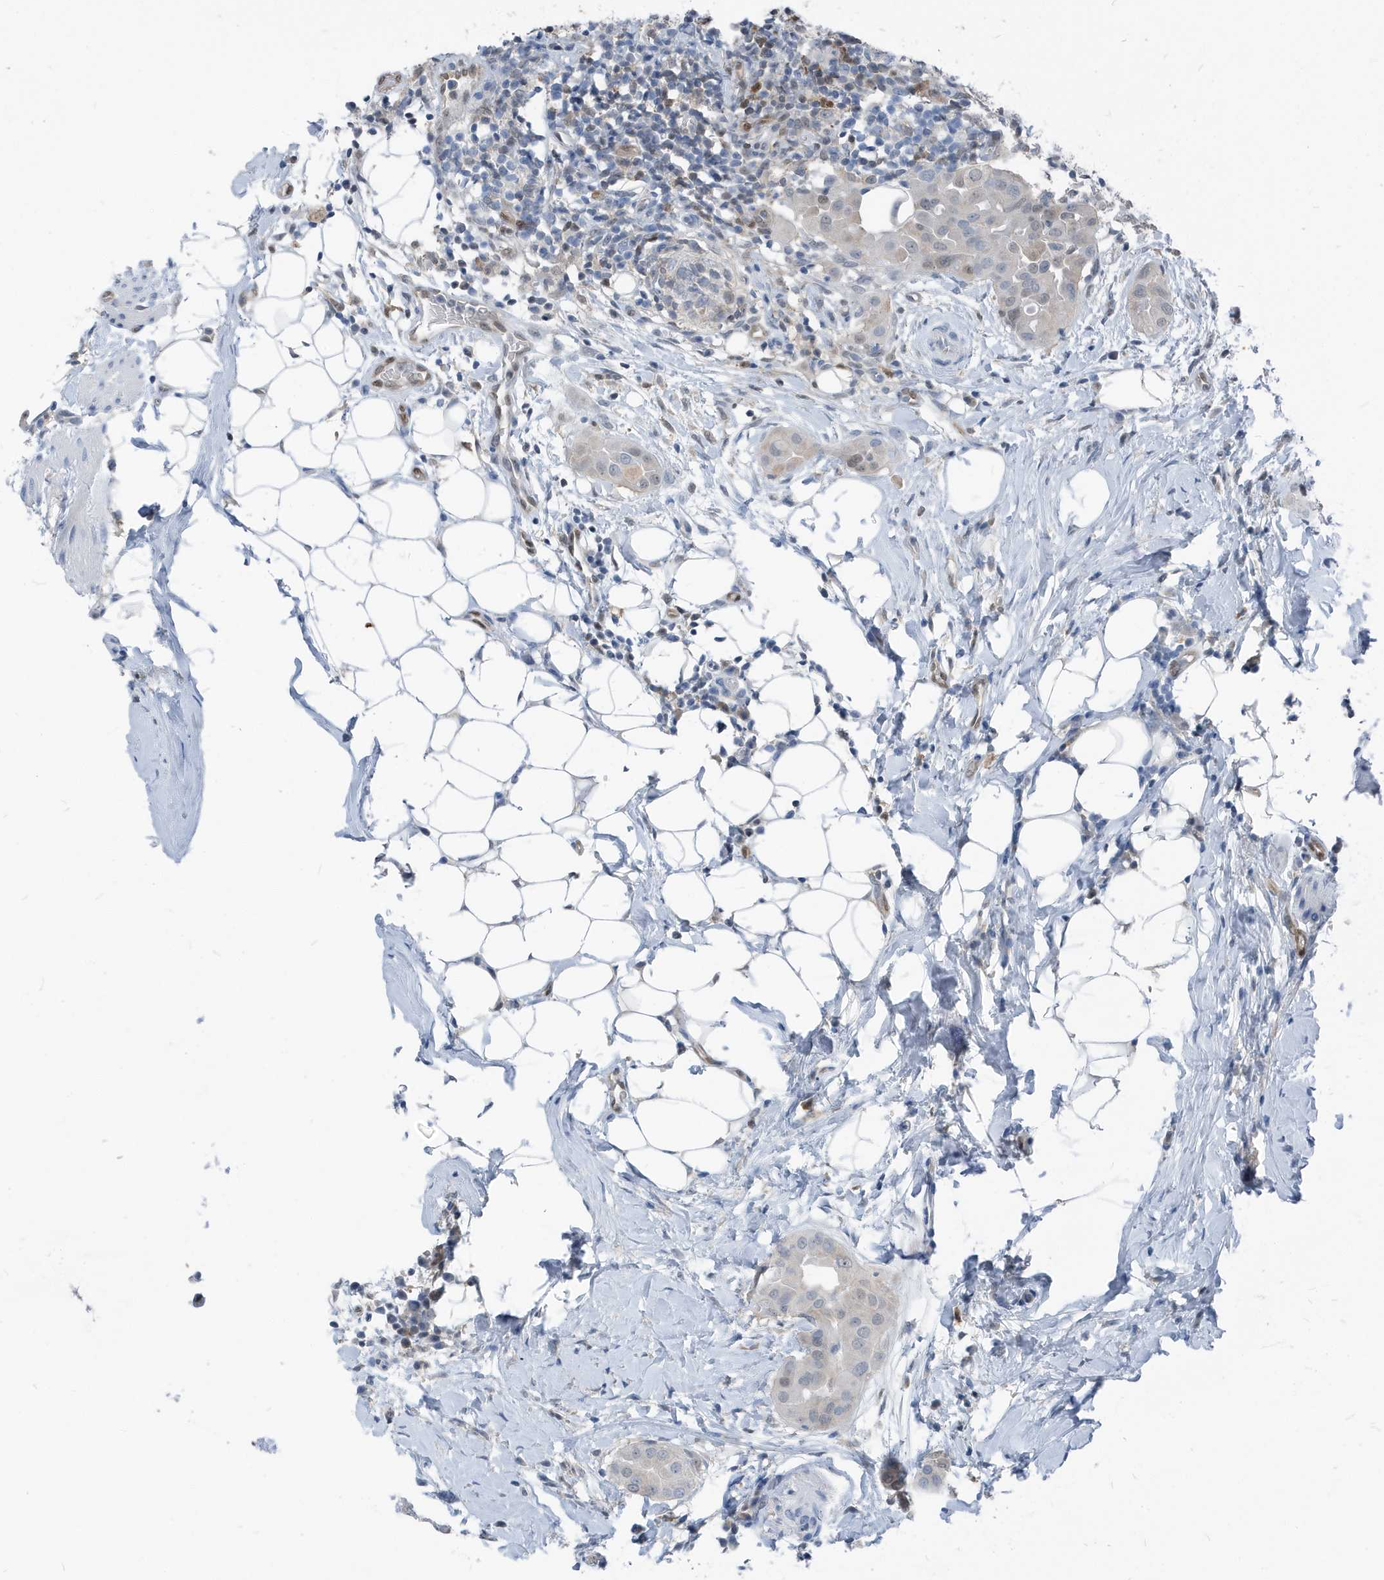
{"staining": {"intensity": "weak", "quantity": "<25%", "location": "nuclear"}, "tissue": "thyroid cancer", "cell_type": "Tumor cells", "image_type": "cancer", "snomed": [{"axis": "morphology", "description": "Papillary adenocarcinoma, NOS"}, {"axis": "topography", "description": "Thyroid gland"}], "caption": "Immunohistochemistry (IHC) image of neoplastic tissue: thyroid papillary adenocarcinoma stained with DAB (3,3'-diaminobenzidine) shows no significant protein staining in tumor cells.", "gene": "NCOA7", "patient": {"sex": "male", "age": 33}}